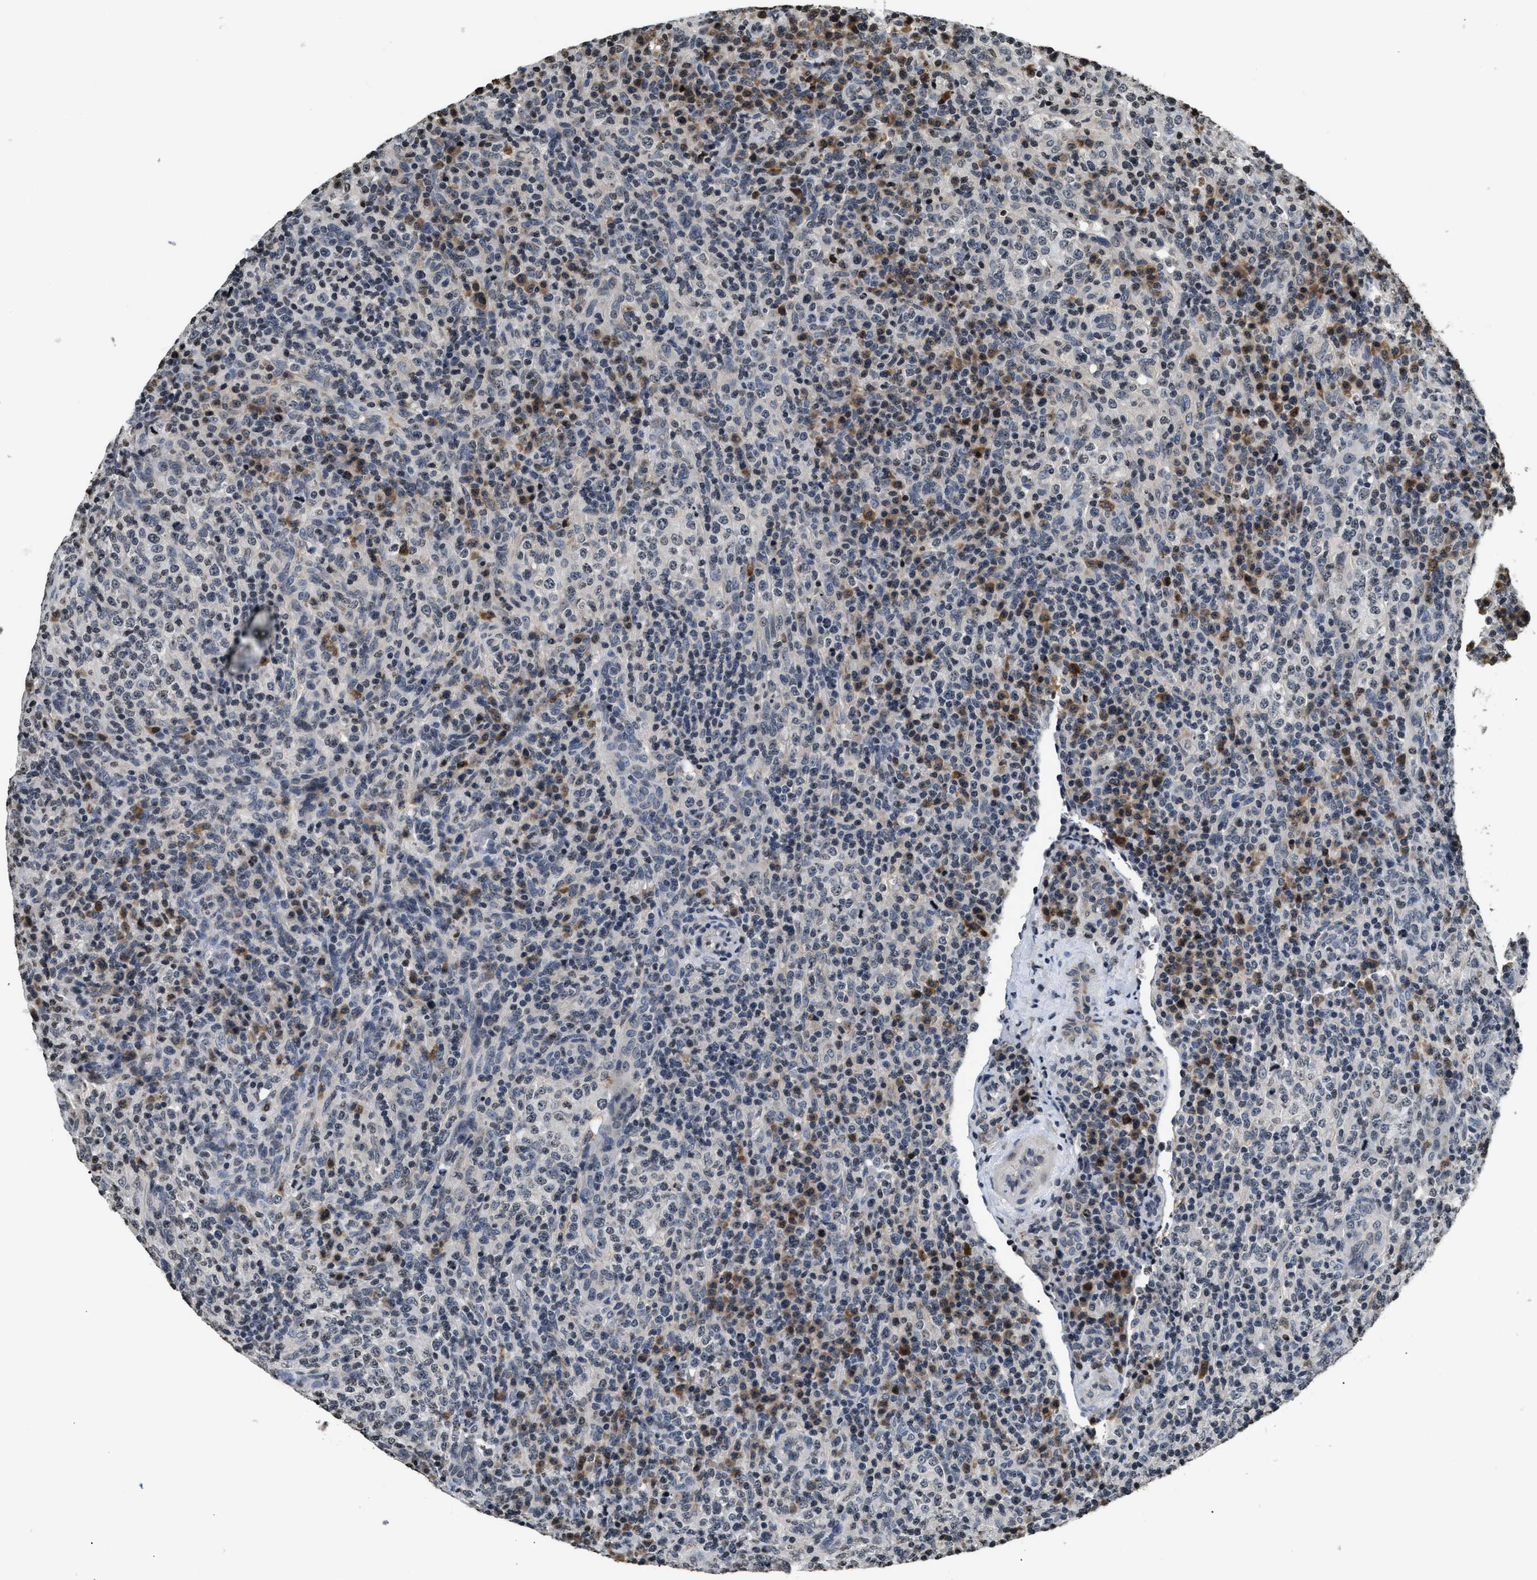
{"staining": {"intensity": "negative", "quantity": "none", "location": "none"}, "tissue": "lymphoma", "cell_type": "Tumor cells", "image_type": "cancer", "snomed": [{"axis": "morphology", "description": "Malignant lymphoma, non-Hodgkin's type, High grade"}, {"axis": "topography", "description": "Lymph node"}], "caption": "The immunohistochemistry histopathology image has no significant expression in tumor cells of high-grade malignant lymphoma, non-Hodgkin's type tissue.", "gene": "DNASE1L3", "patient": {"sex": "female", "age": 76}}